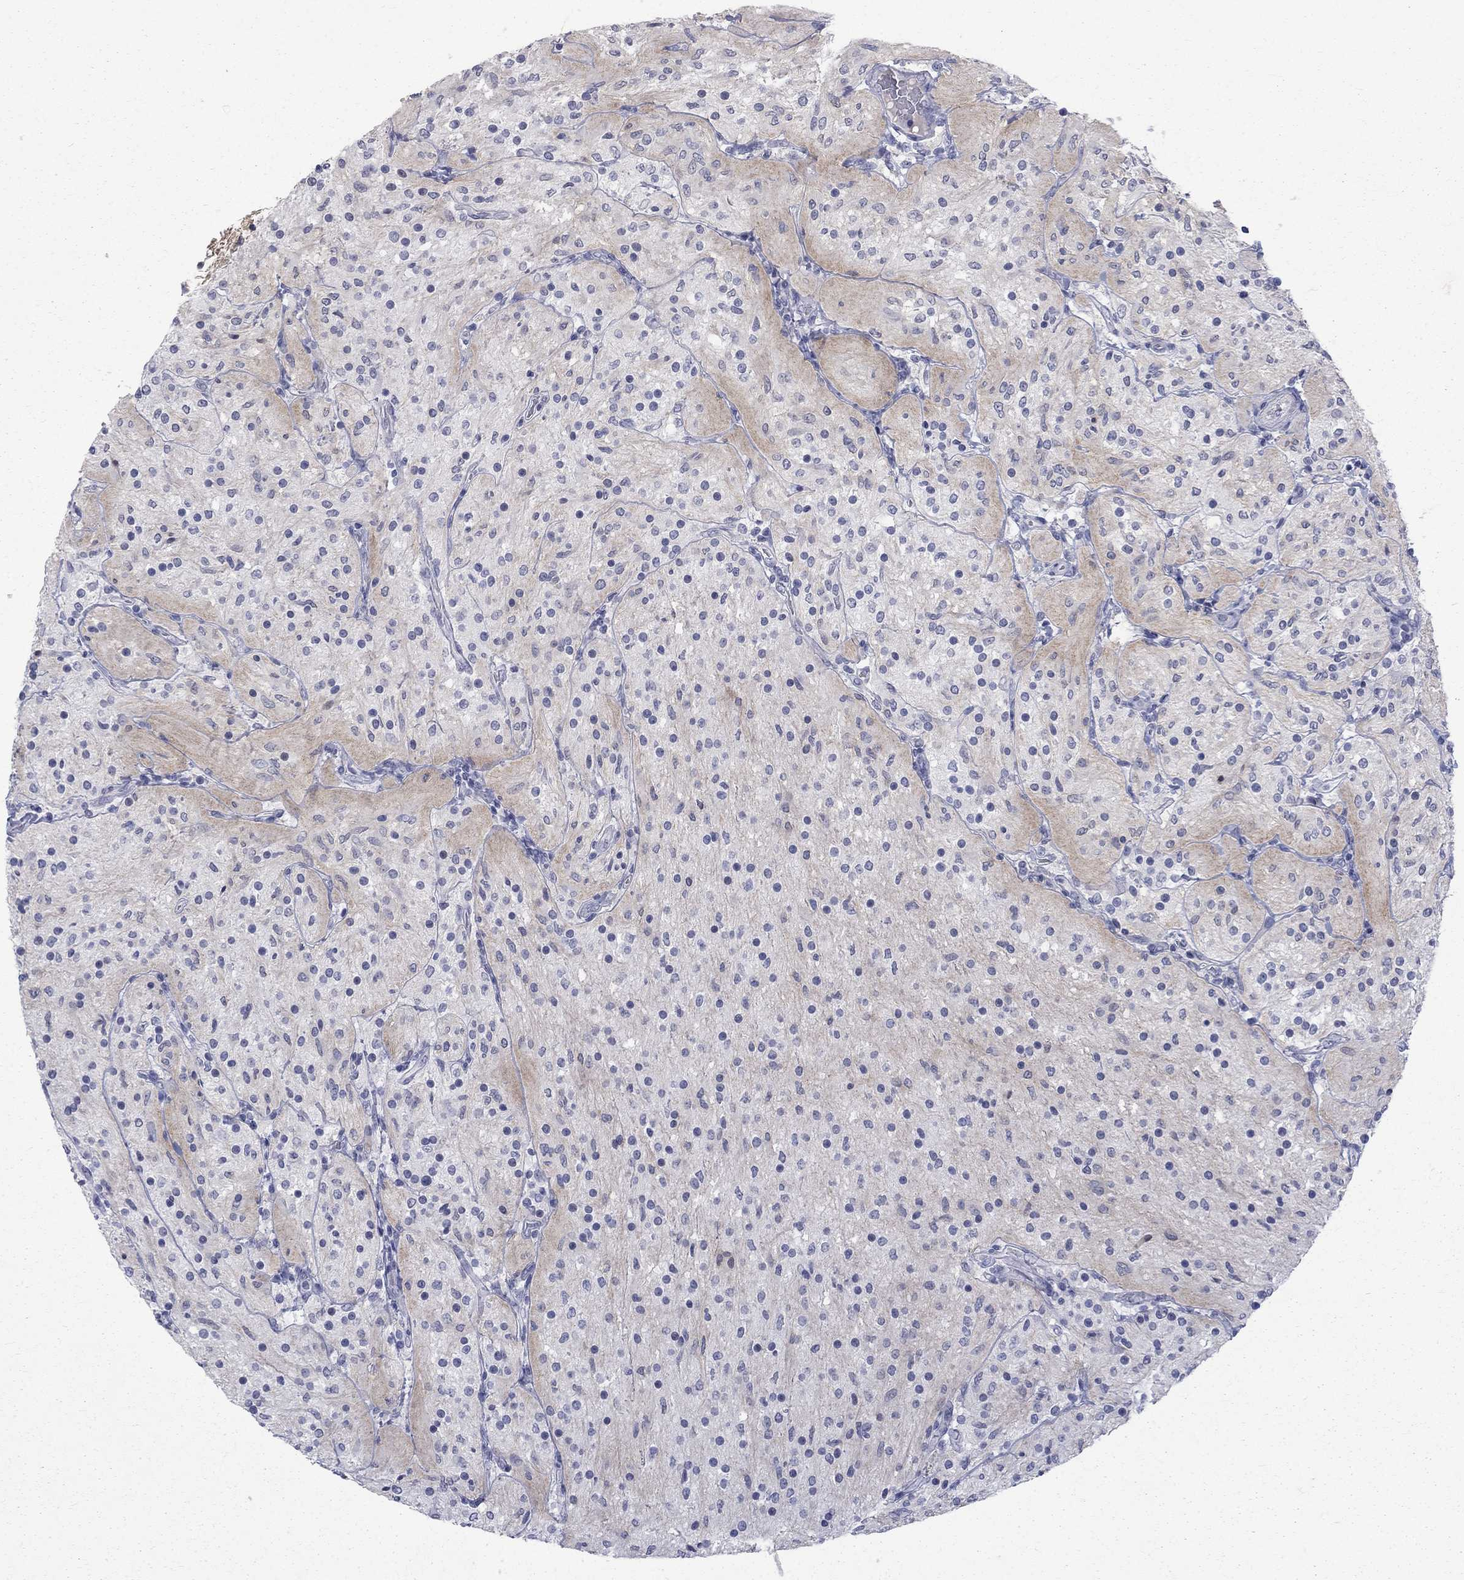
{"staining": {"intensity": "negative", "quantity": "none", "location": "none"}, "tissue": "glioma", "cell_type": "Tumor cells", "image_type": "cancer", "snomed": [{"axis": "morphology", "description": "Glioma, malignant, Low grade"}, {"axis": "topography", "description": "Brain"}], "caption": "The immunohistochemistry (IHC) micrograph has no significant staining in tumor cells of glioma tissue.", "gene": "CTNND2", "patient": {"sex": "male", "age": 3}}